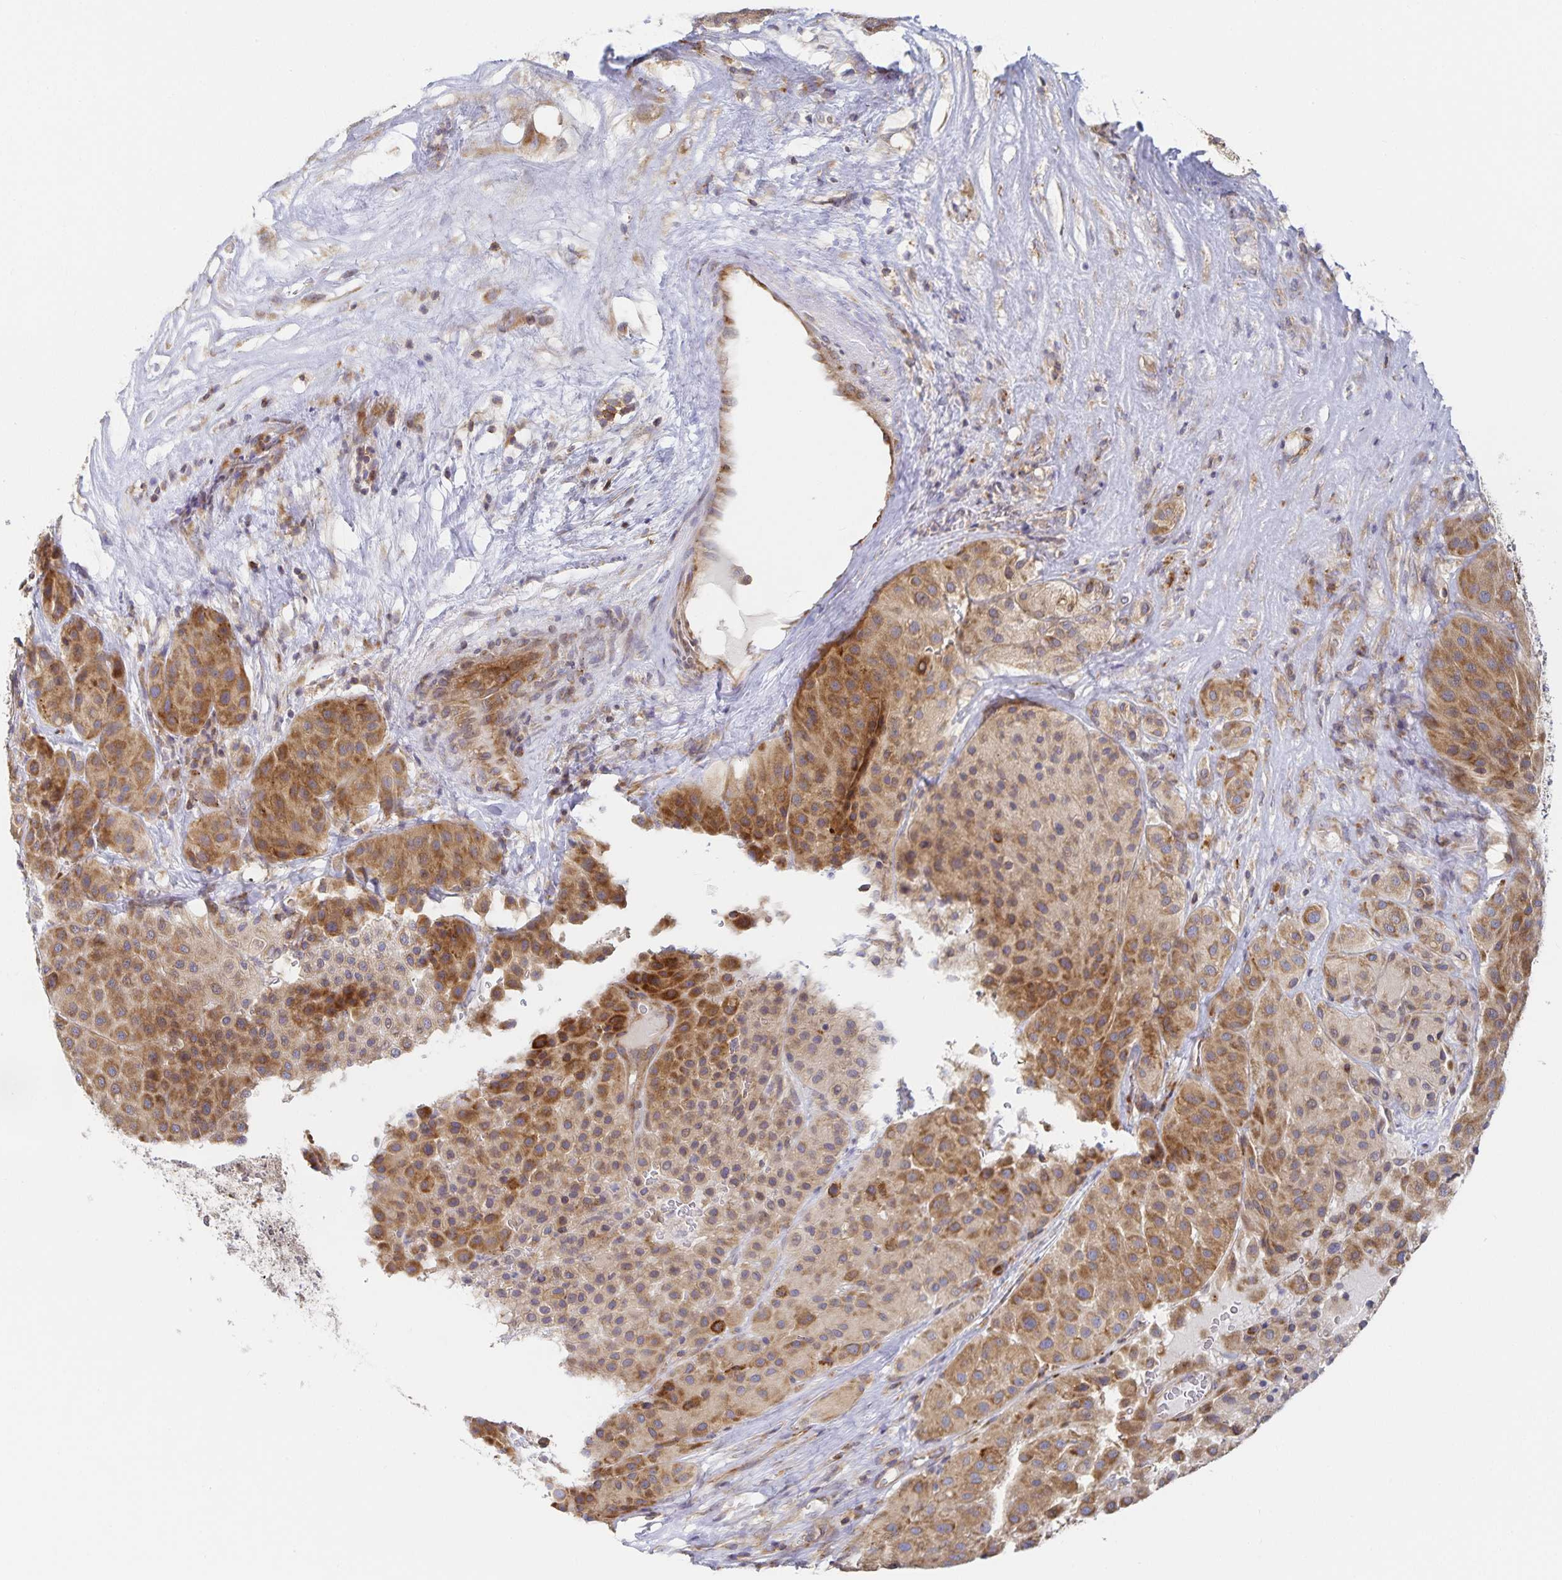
{"staining": {"intensity": "moderate", "quantity": ">75%", "location": "cytoplasmic/membranous"}, "tissue": "melanoma", "cell_type": "Tumor cells", "image_type": "cancer", "snomed": [{"axis": "morphology", "description": "Malignant melanoma, Metastatic site"}, {"axis": "topography", "description": "Smooth muscle"}], "caption": "Tumor cells display medium levels of moderate cytoplasmic/membranous positivity in about >75% of cells in melanoma.", "gene": "NOMO1", "patient": {"sex": "male", "age": 41}}